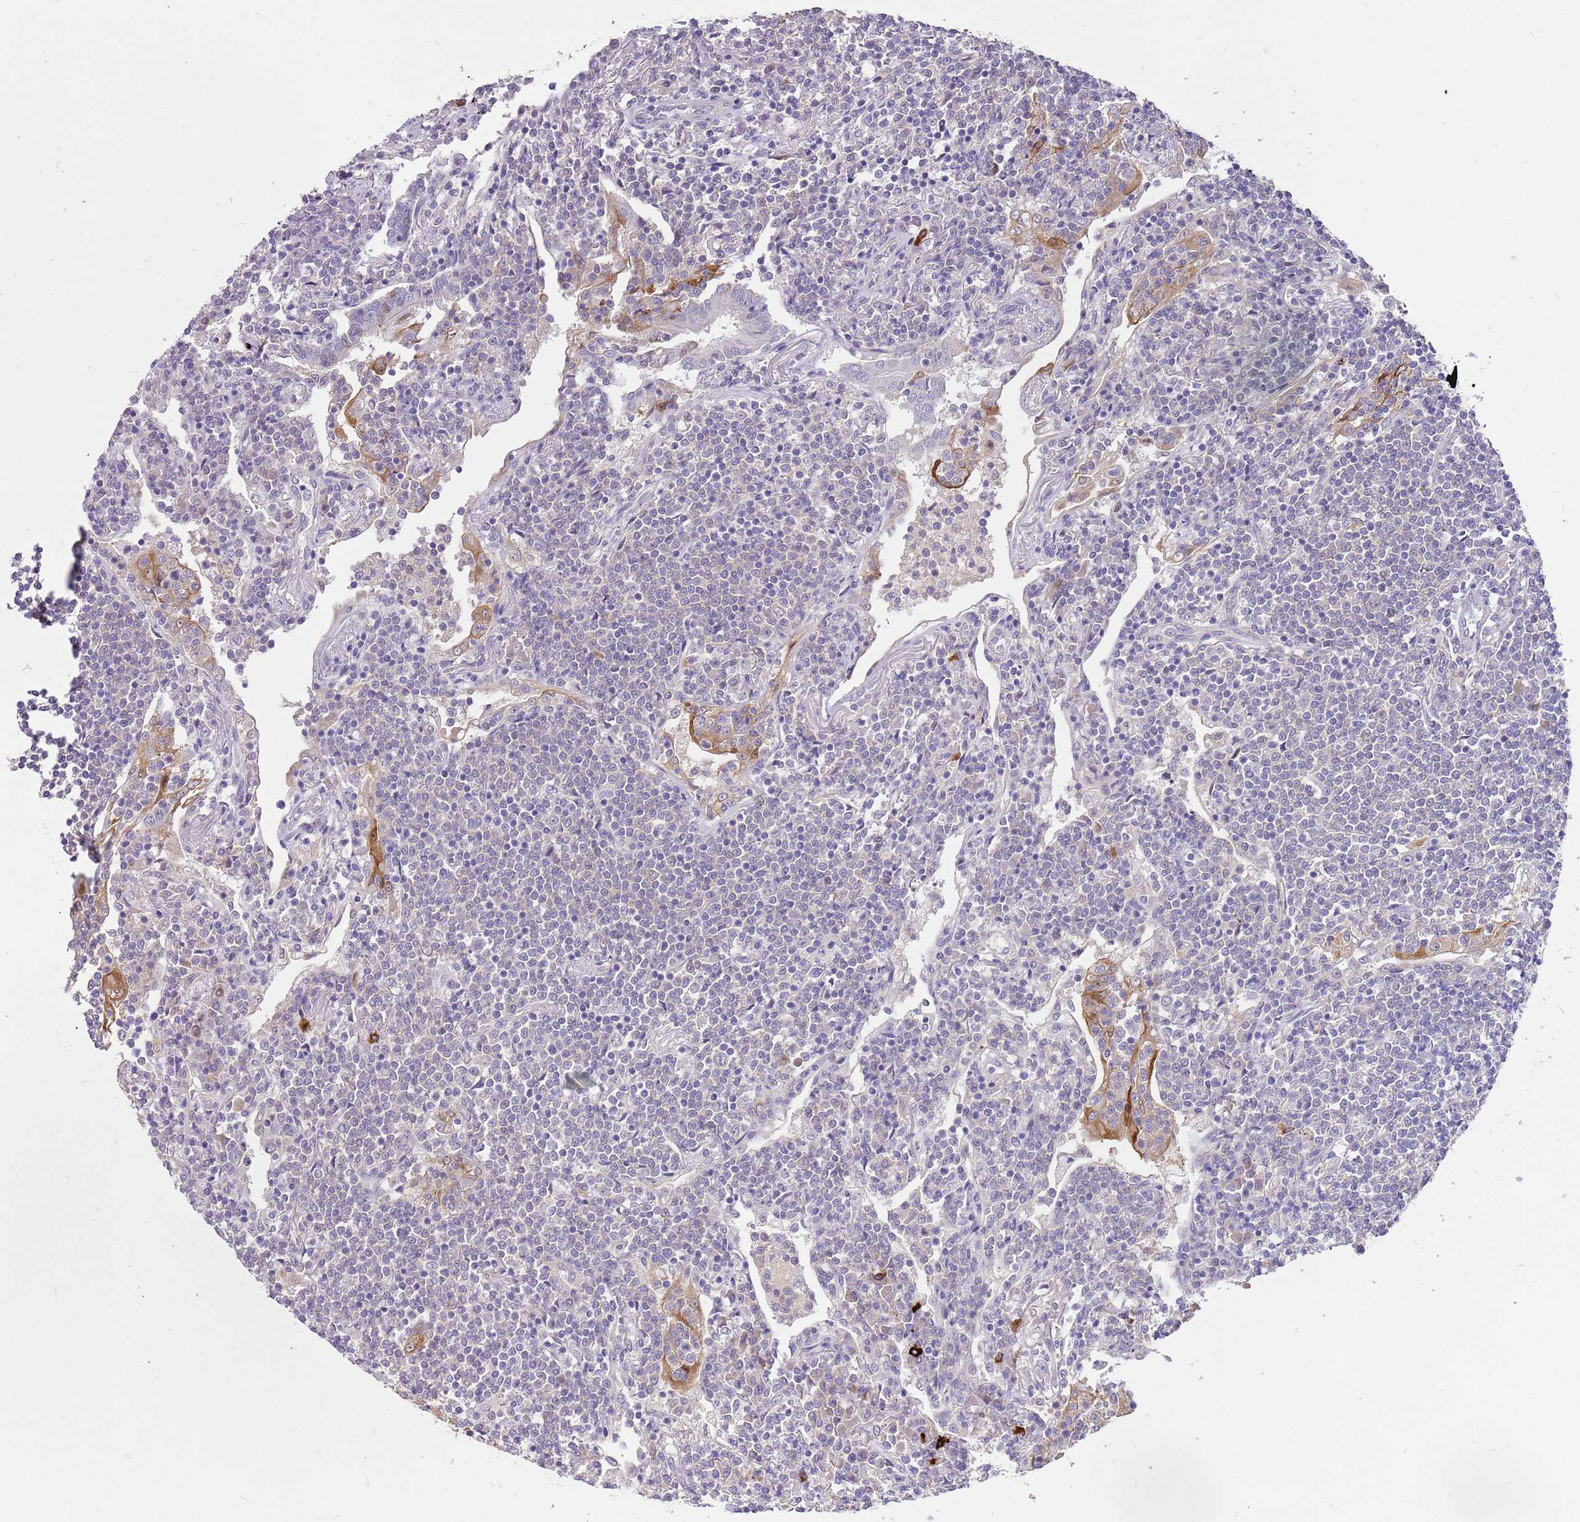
{"staining": {"intensity": "negative", "quantity": "none", "location": "none"}, "tissue": "lymphoma", "cell_type": "Tumor cells", "image_type": "cancer", "snomed": [{"axis": "morphology", "description": "Malignant lymphoma, non-Hodgkin's type, Low grade"}, {"axis": "topography", "description": "Lung"}], "caption": "Tumor cells are negative for brown protein staining in malignant lymphoma, non-Hodgkin's type (low-grade). (Brightfield microscopy of DAB (3,3'-diaminobenzidine) immunohistochemistry at high magnification).", "gene": "RFK", "patient": {"sex": "female", "age": 71}}